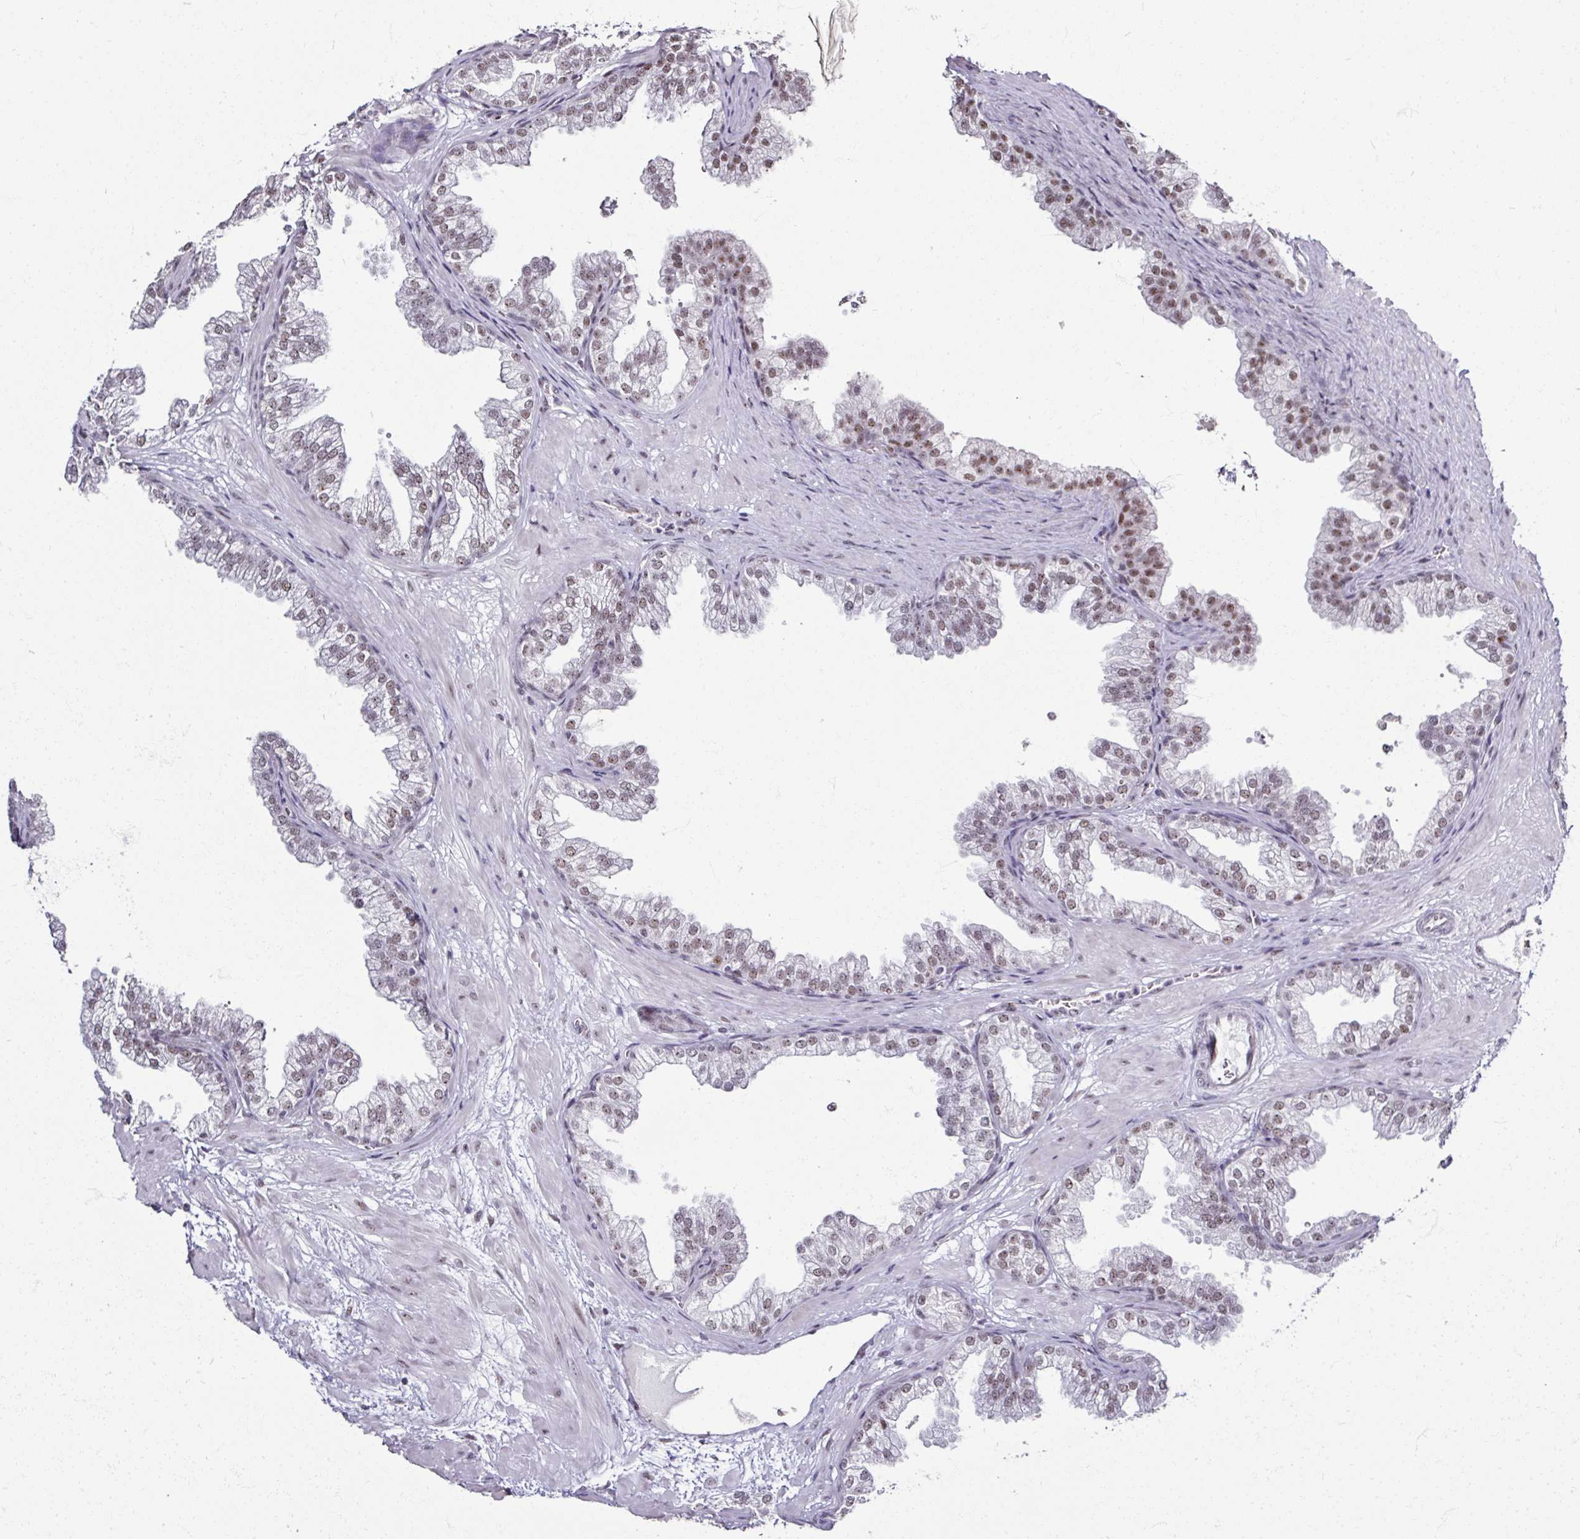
{"staining": {"intensity": "moderate", "quantity": ">75%", "location": "nuclear"}, "tissue": "prostate", "cell_type": "Glandular cells", "image_type": "normal", "snomed": [{"axis": "morphology", "description": "Normal tissue, NOS"}, {"axis": "topography", "description": "Prostate"}], "caption": "This histopathology image reveals immunohistochemistry staining of benign human prostate, with medium moderate nuclear expression in approximately >75% of glandular cells.", "gene": "ADAR", "patient": {"sex": "male", "age": 37}}